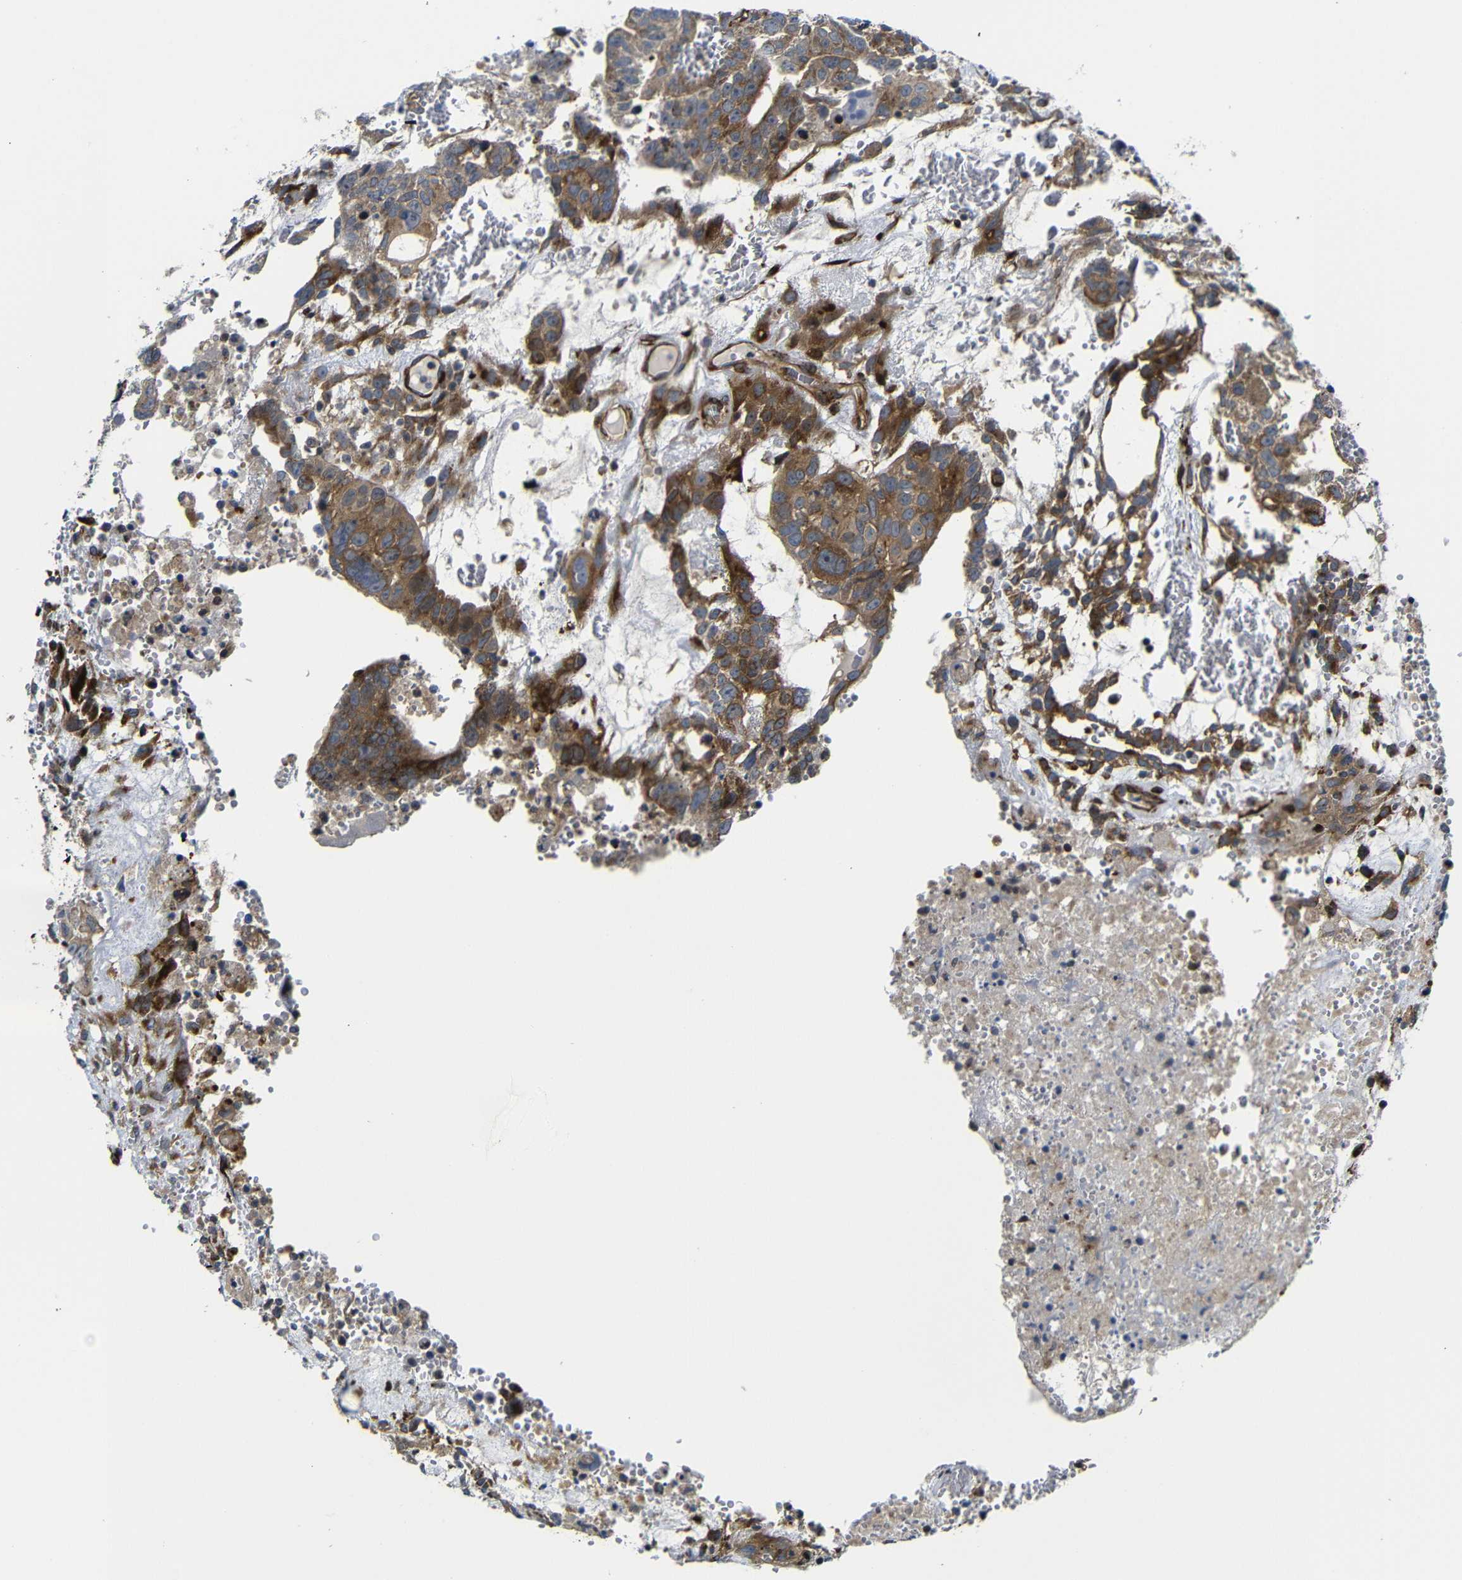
{"staining": {"intensity": "moderate", "quantity": ">75%", "location": "cytoplasmic/membranous"}, "tissue": "testis cancer", "cell_type": "Tumor cells", "image_type": "cancer", "snomed": [{"axis": "morphology", "description": "Seminoma, NOS"}, {"axis": "morphology", "description": "Carcinoma, Embryonal, NOS"}, {"axis": "topography", "description": "Testis"}], "caption": "Seminoma (testis) stained with a protein marker reveals moderate staining in tumor cells.", "gene": "PARP14", "patient": {"sex": "male", "age": 52}}